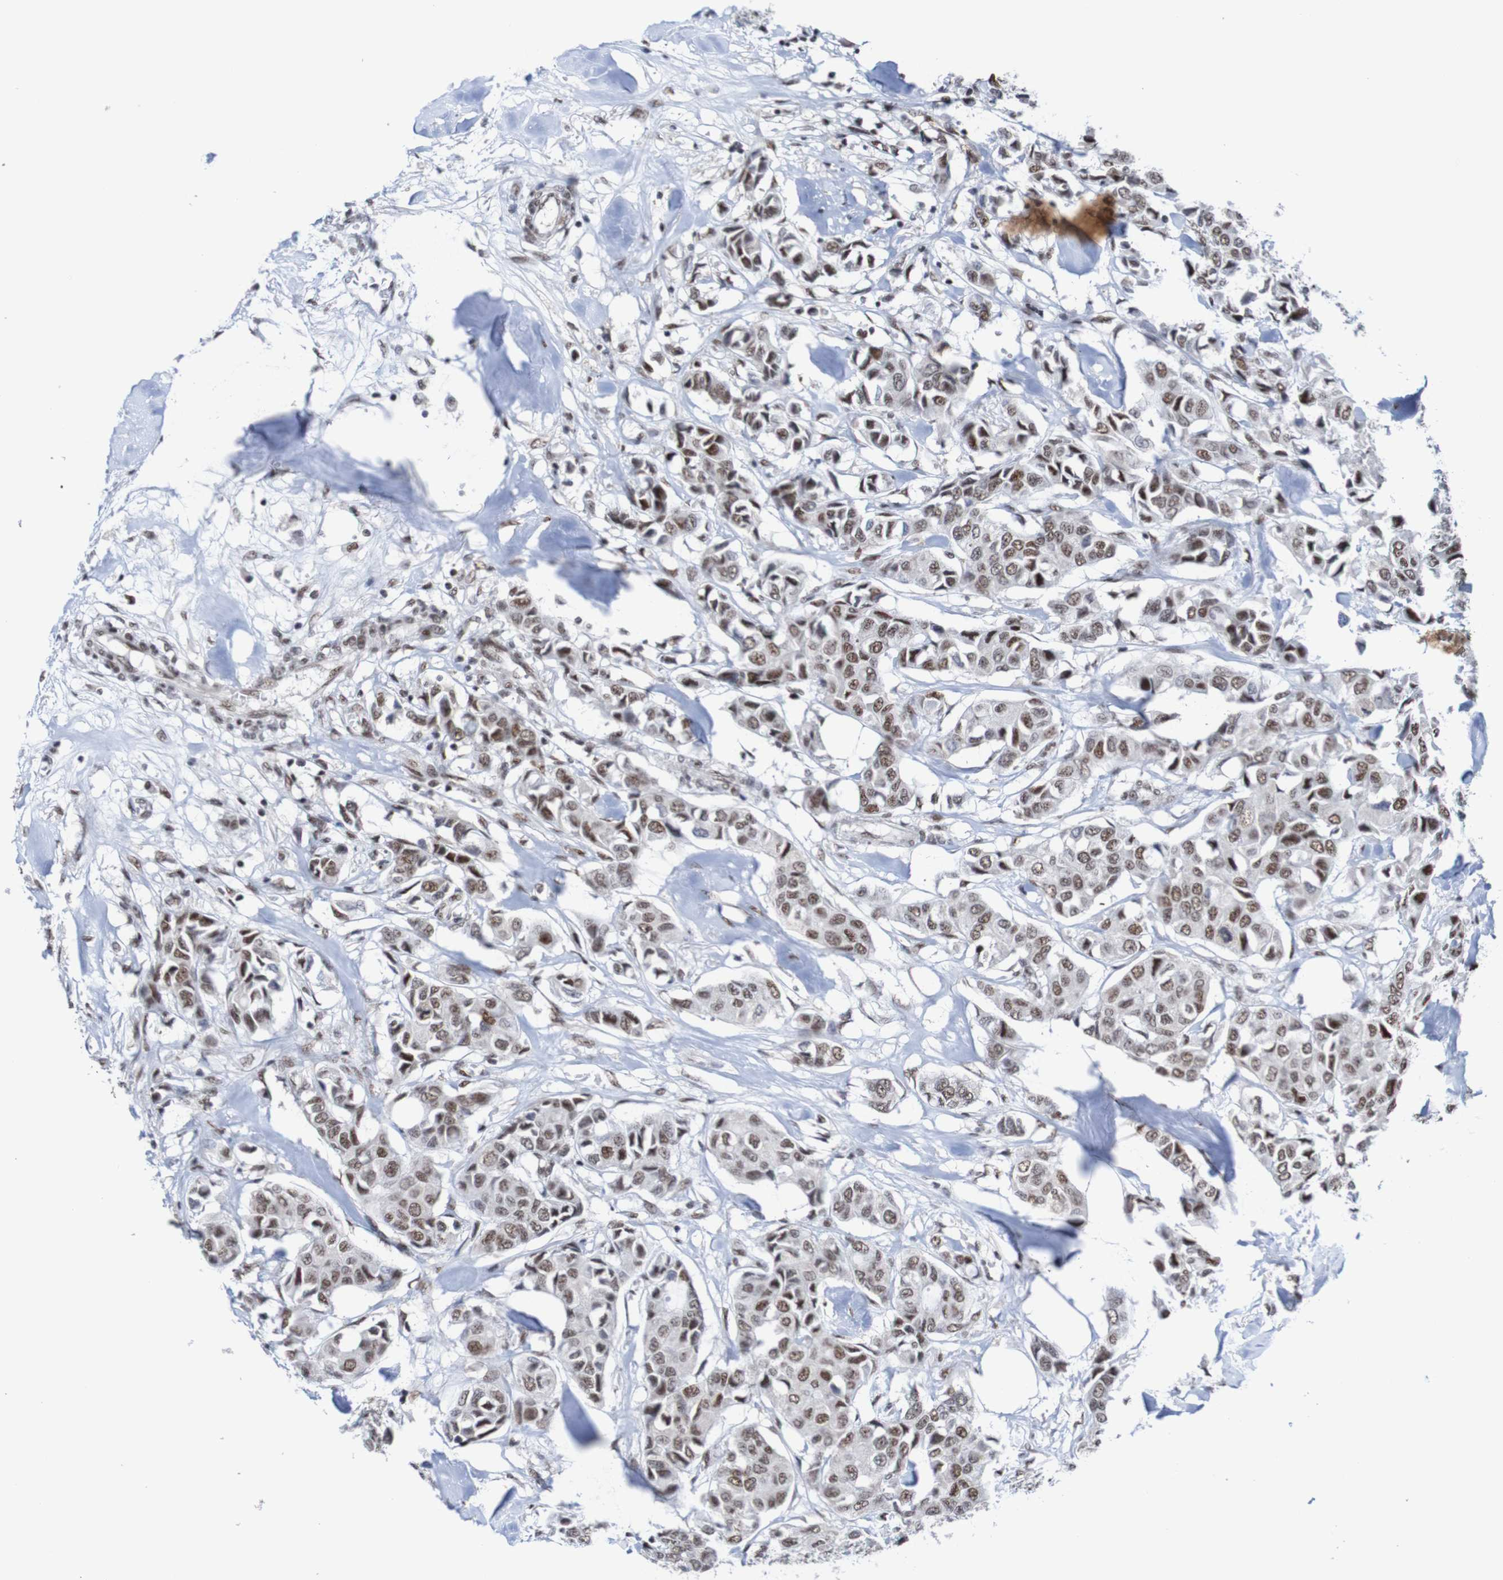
{"staining": {"intensity": "moderate", "quantity": ">75%", "location": "nuclear"}, "tissue": "breast cancer", "cell_type": "Tumor cells", "image_type": "cancer", "snomed": [{"axis": "morphology", "description": "Duct carcinoma"}, {"axis": "topography", "description": "Breast"}], "caption": "This is a photomicrograph of IHC staining of breast cancer, which shows moderate staining in the nuclear of tumor cells.", "gene": "CDC5L", "patient": {"sex": "female", "age": 80}}